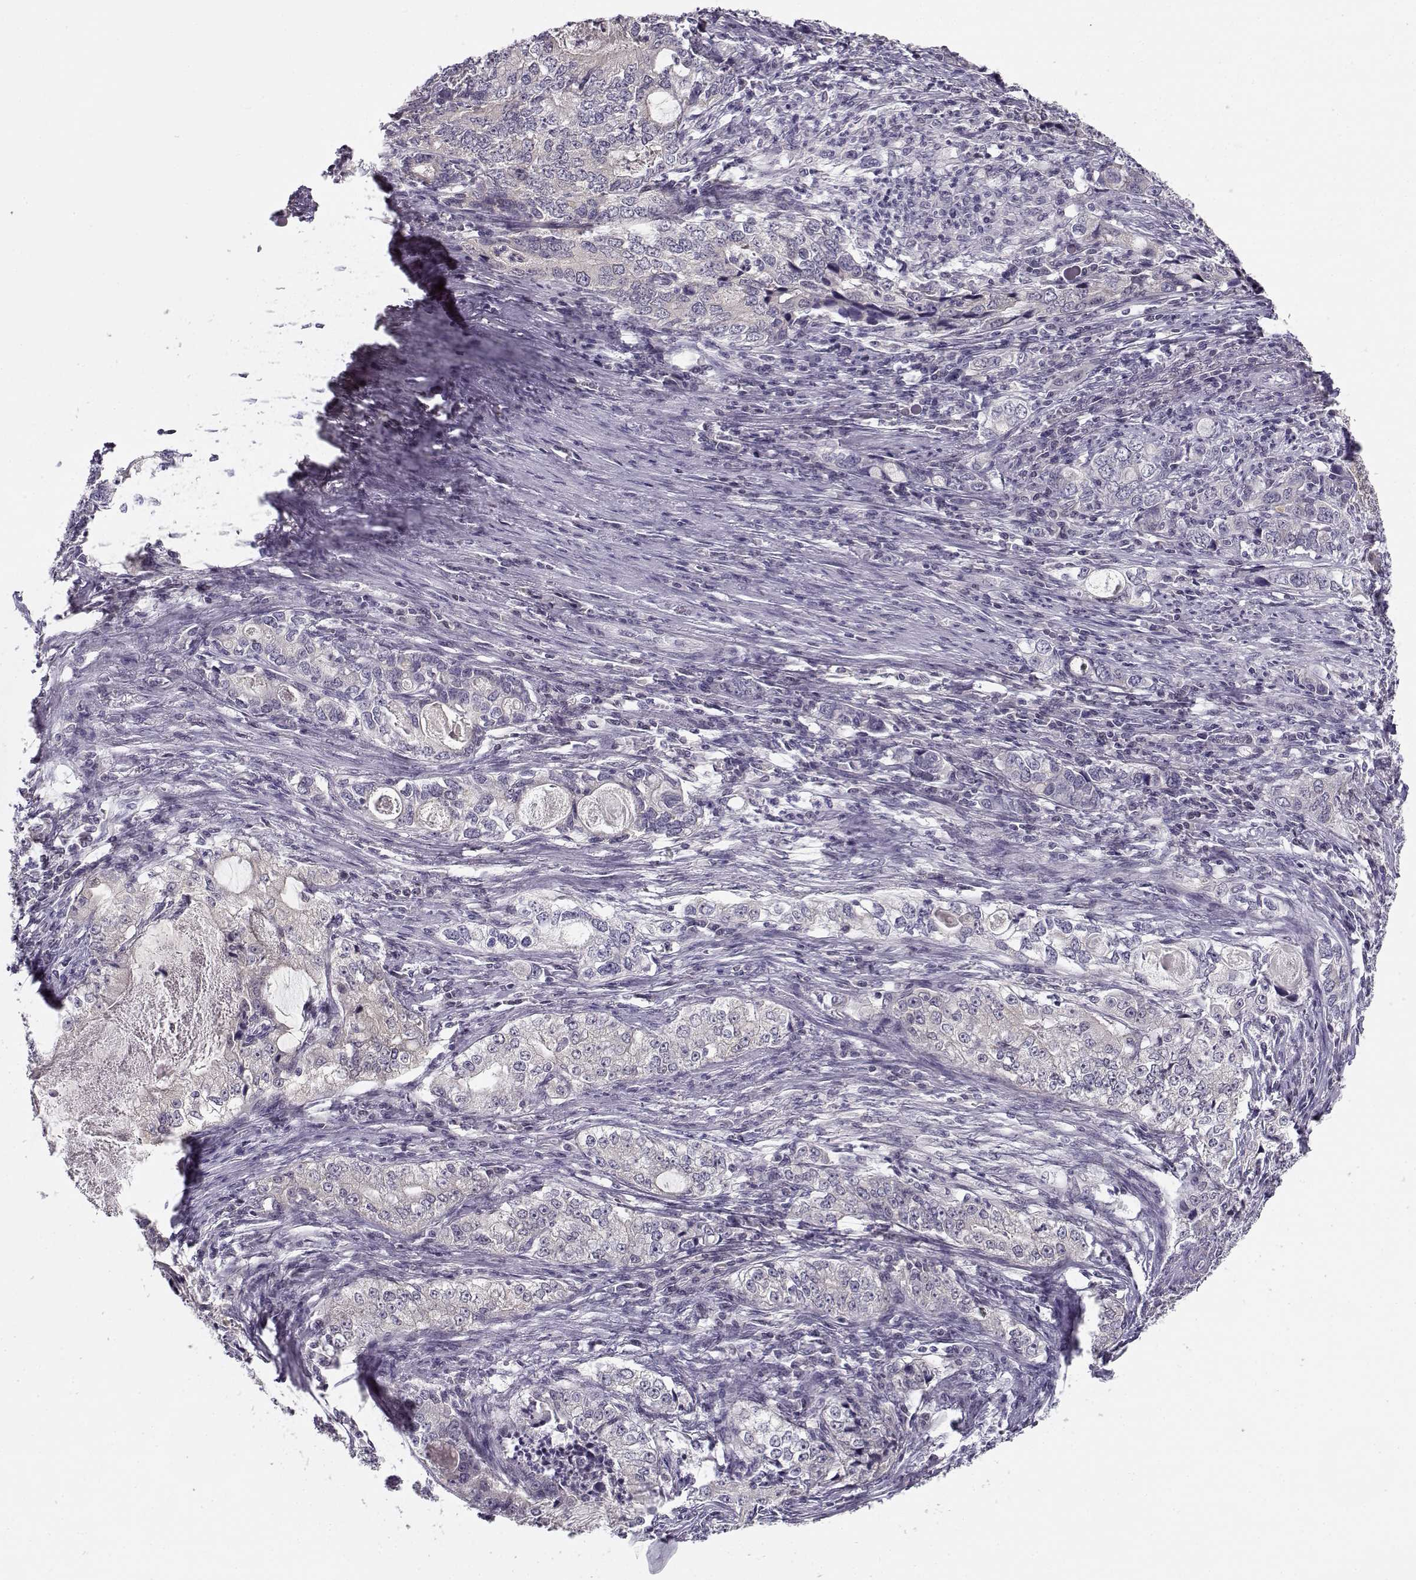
{"staining": {"intensity": "negative", "quantity": "none", "location": "none"}, "tissue": "stomach cancer", "cell_type": "Tumor cells", "image_type": "cancer", "snomed": [{"axis": "morphology", "description": "Adenocarcinoma, NOS"}, {"axis": "topography", "description": "Stomach, lower"}], "caption": "The image reveals no staining of tumor cells in stomach cancer.", "gene": "C16orf86", "patient": {"sex": "female", "age": 72}}